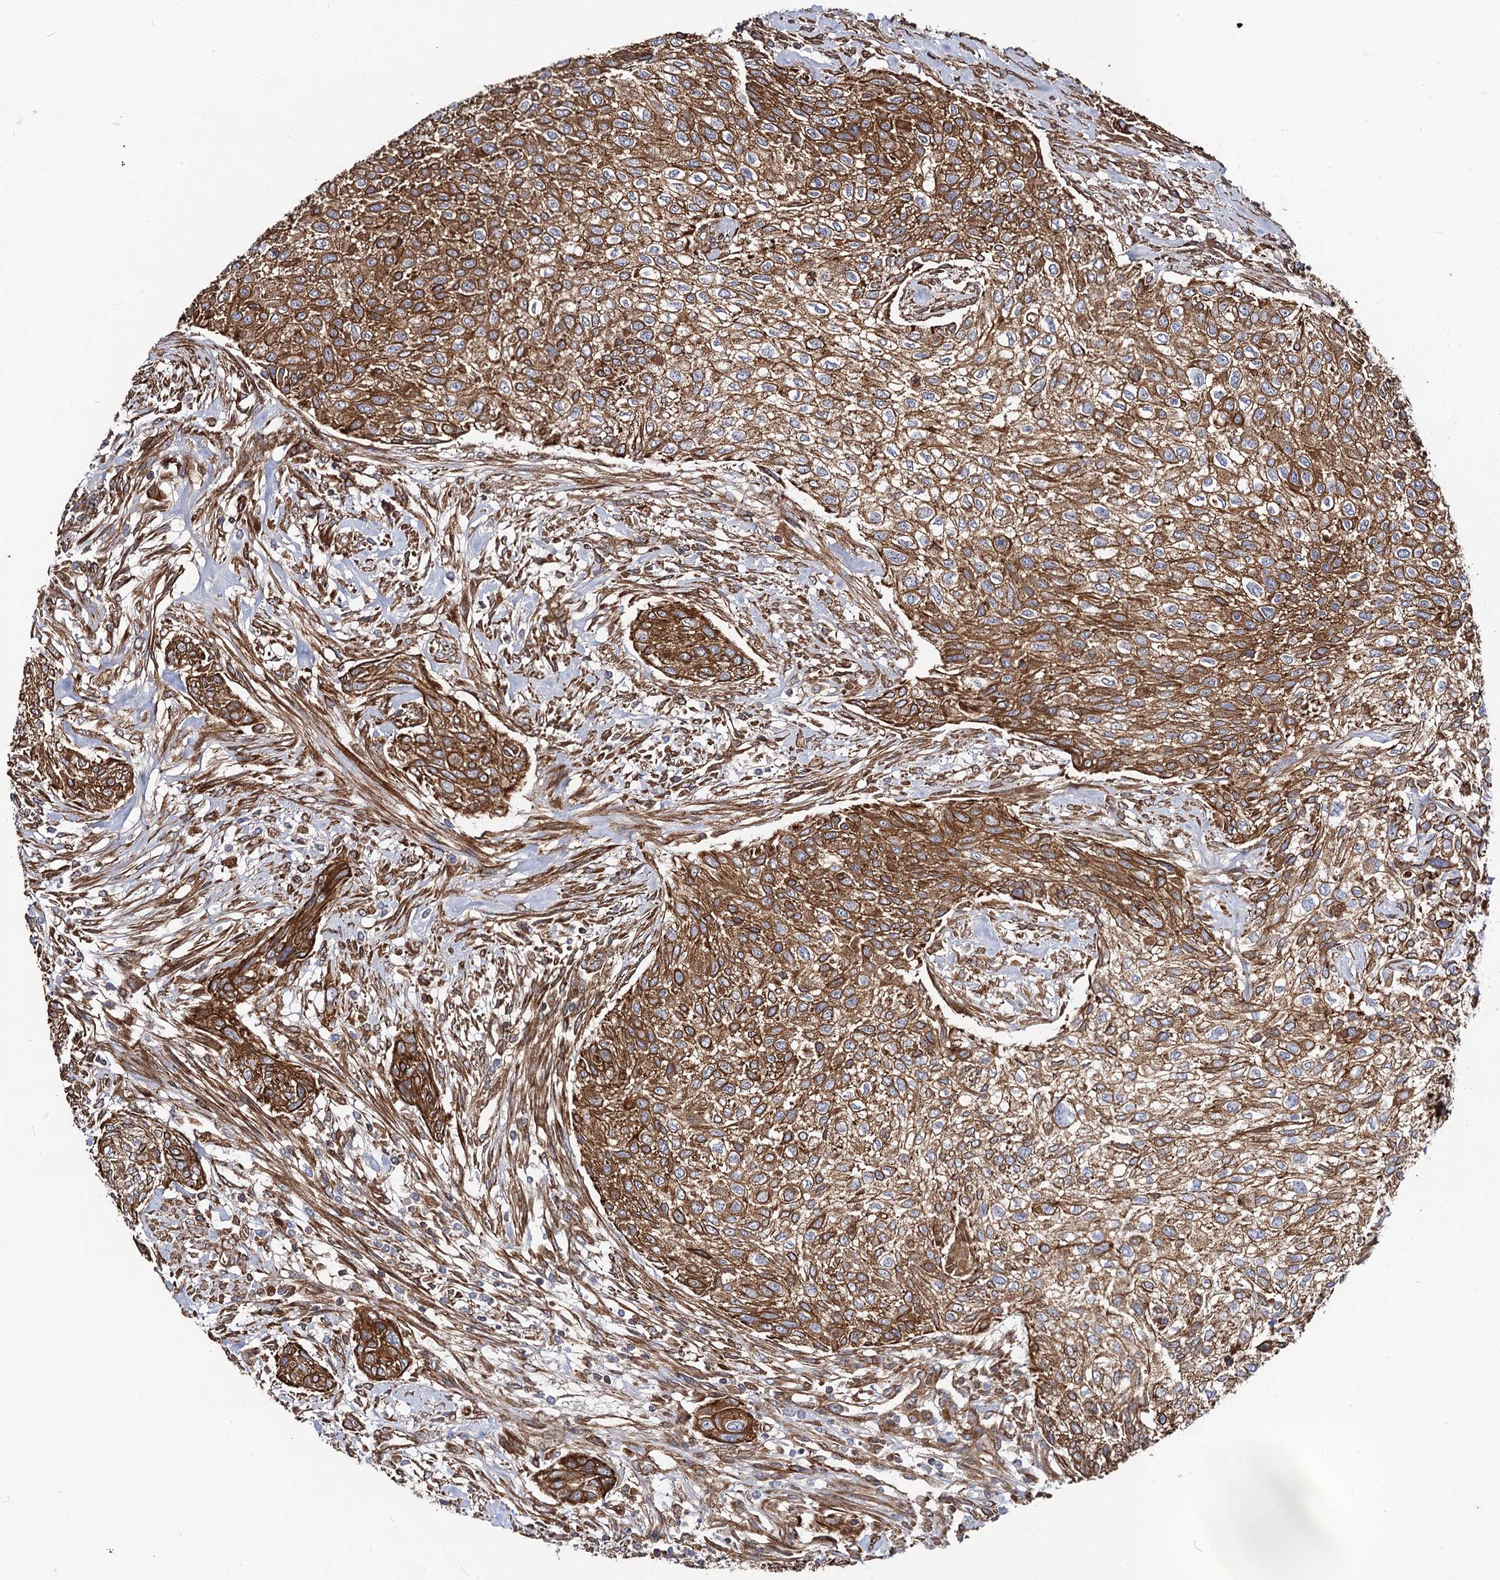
{"staining": {"intensity": "moderate", "quantity": ">75%", "location": "cytoplasmic/membranous"}, "tissue": "urothelial cancer", "cell_type": "Tumor cells", "image_type": "cancer", "snomed": [{"axis": "morphology", "description": "Normal tissue, NOS"}, {"axis": "morphology", "description": "Urothelial carcinoma, NOS"}, {"axis": "topography", "description": "Urinary bladder"}, {"axis": "topography", "description": "Peripheral nerve tissue"}], "caption": "Immunohistochemical staining of transitional cell carcinoma shows moderate cytoplasmic/membranous protein positivity in approximately >75% of tumor cells. (brown staining indicates protein expression, while blue staining denotes nuclei).", "gene": "CIP2A", "patient": {"sex": "male", "age": 35}}